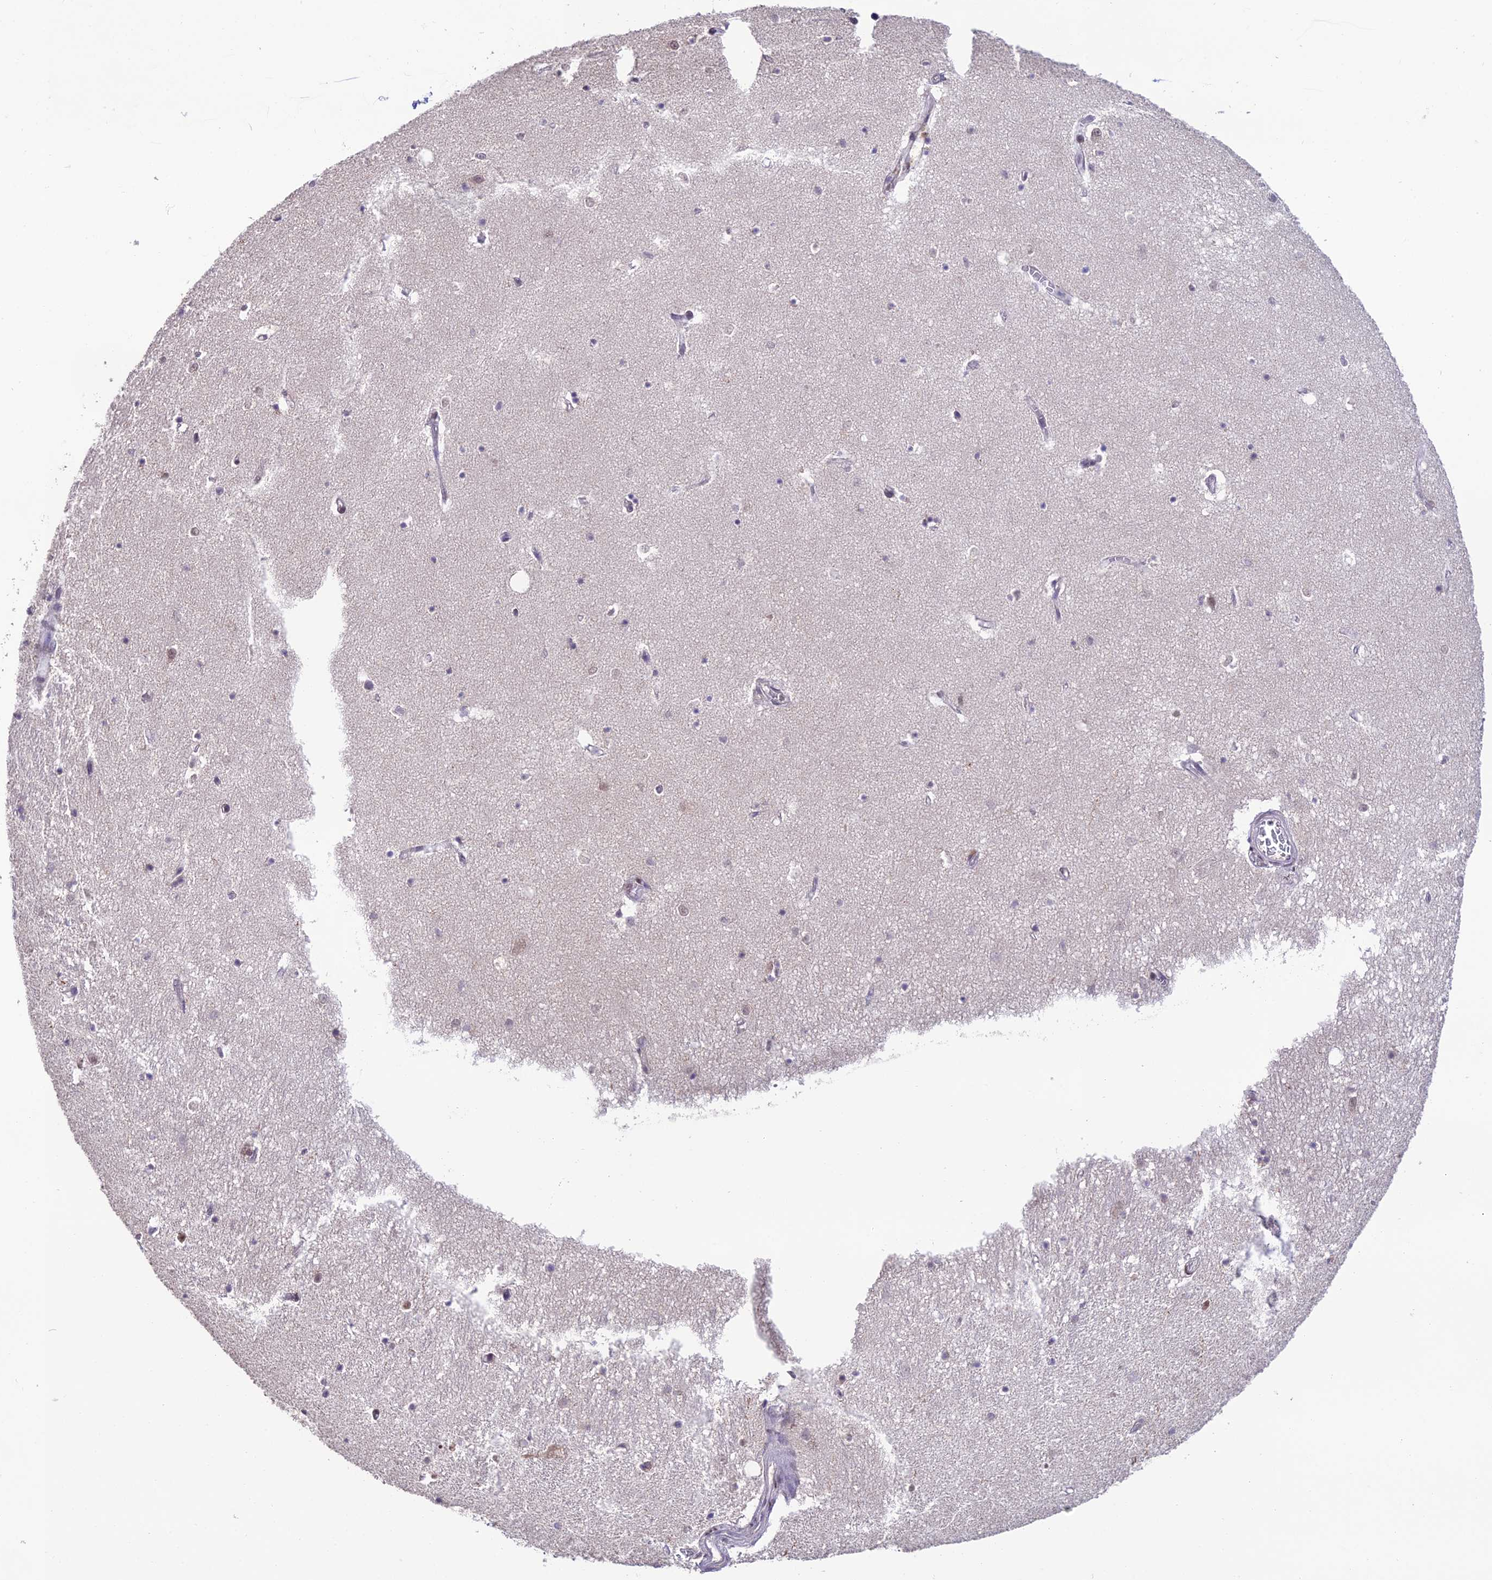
{"staining": {"intensity": "moderate", "quantity": "<25%", "location": "nuclear"}, "tissue": "hippocampus", "cell_type": "Glial cells", "image_type": "normal", "snomed": [{"axis": "morphology", "description": "Normal tissue, NOS"}, {"axis": "topography", "description": "Hippocampus"}], "caption": "Hippocampus was stained to show a protein in brown. There is low levels of moderate nuclear expression in approximately <25% of glial cells. The protein is shown in brown color, while the nuclei are stained blue.", "gene": "THOC7", "patient": {"sex": "female", "age": 64}}